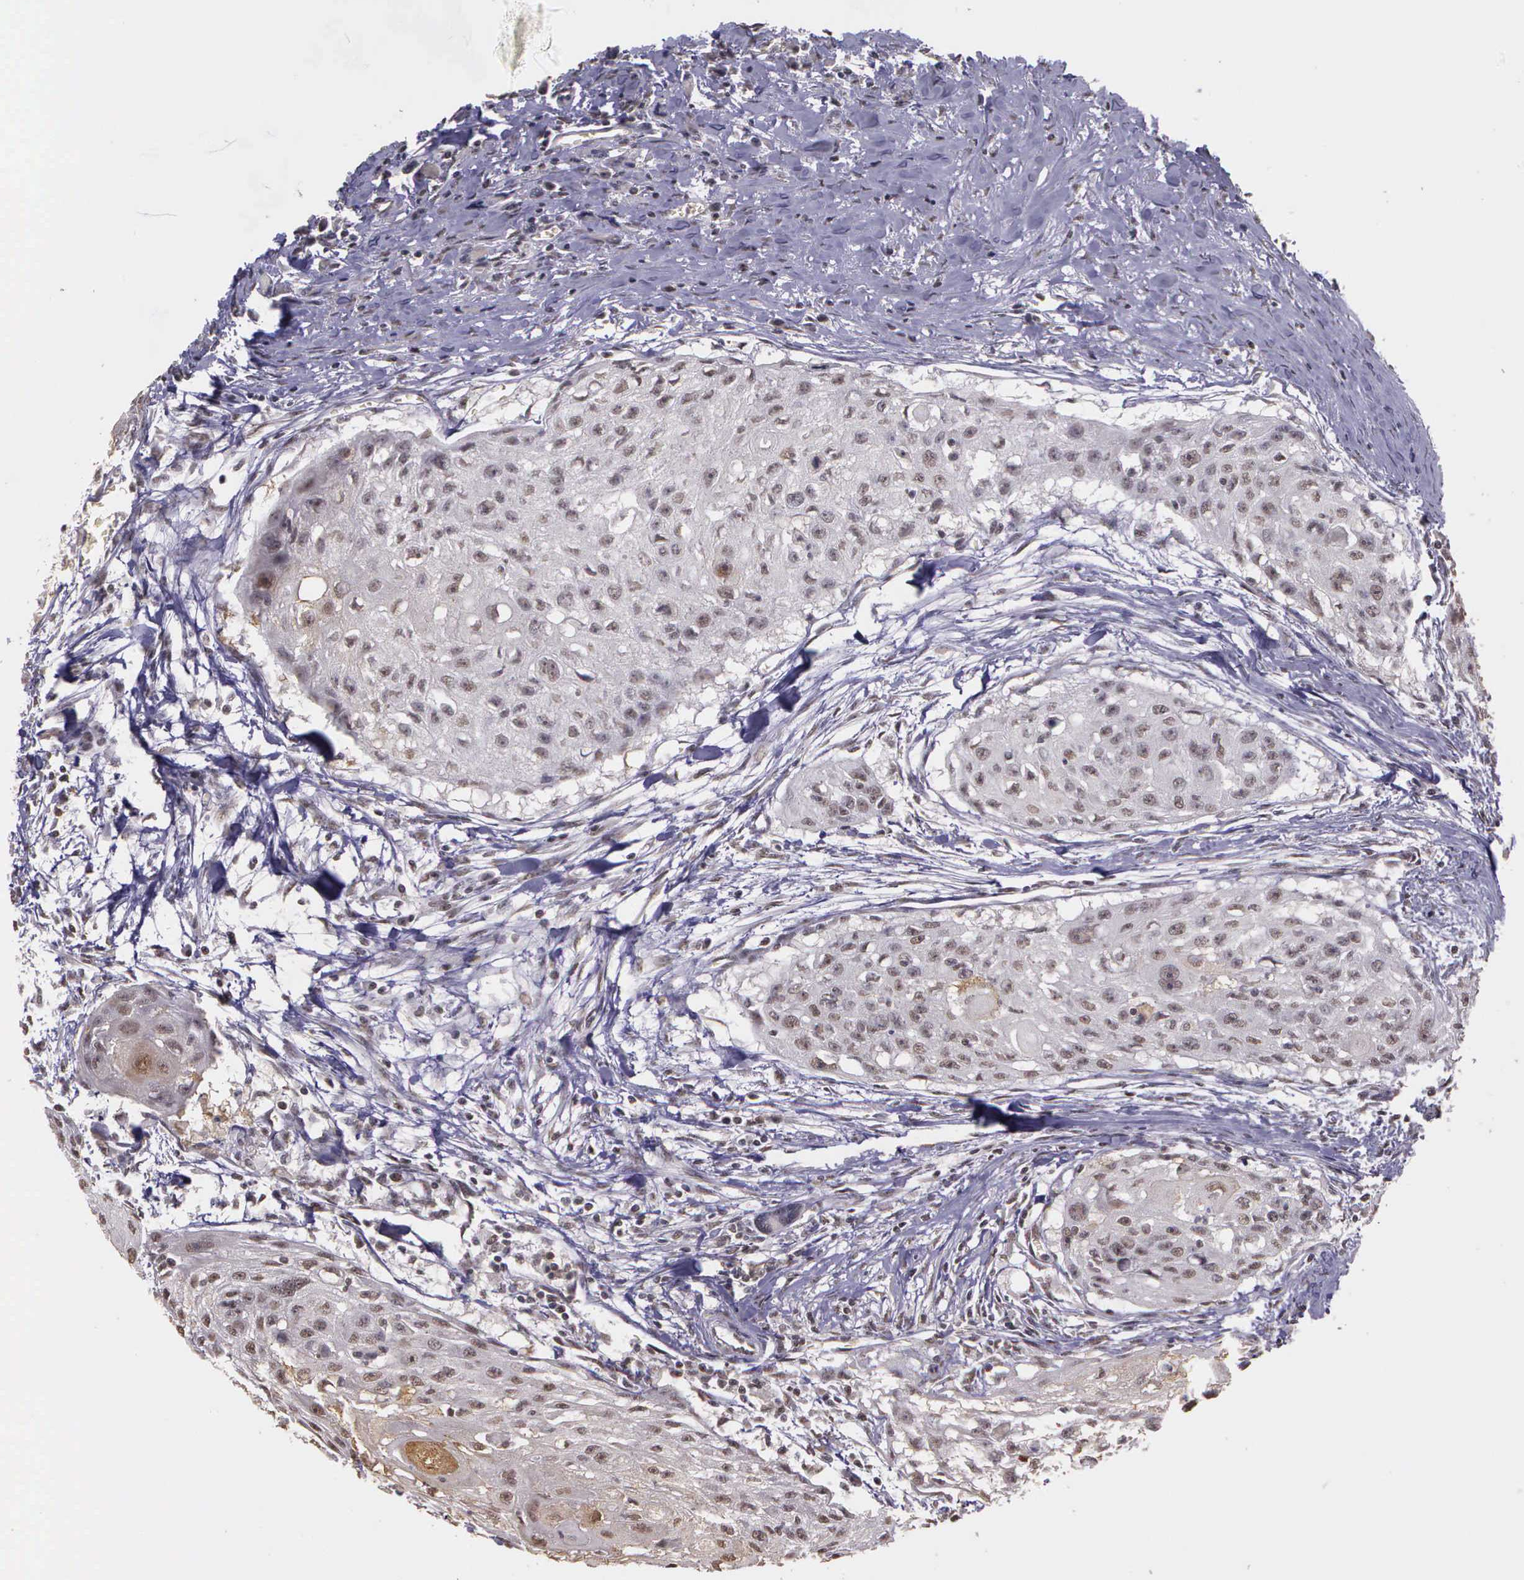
{"staining": {"intensity": "weak", "quantity": ">75%", "location": "nuclear"}, "tissue": "head and neck cancer", "cell_type": "Tumor cells", "image_type": "cancer", "snomed": [{"axis": "morphology", "description": "Squamous cell carcinoma, NOS"}, {"axis": "topography", "description": "Head-Neck"}], "caption": "Weak nuclear protein staining is present in about >75% of tumor cells in head and neck squamous cell carcinoma.", "gene": "ARMCX5", "patient": {"sex": "male", "age": 64}}